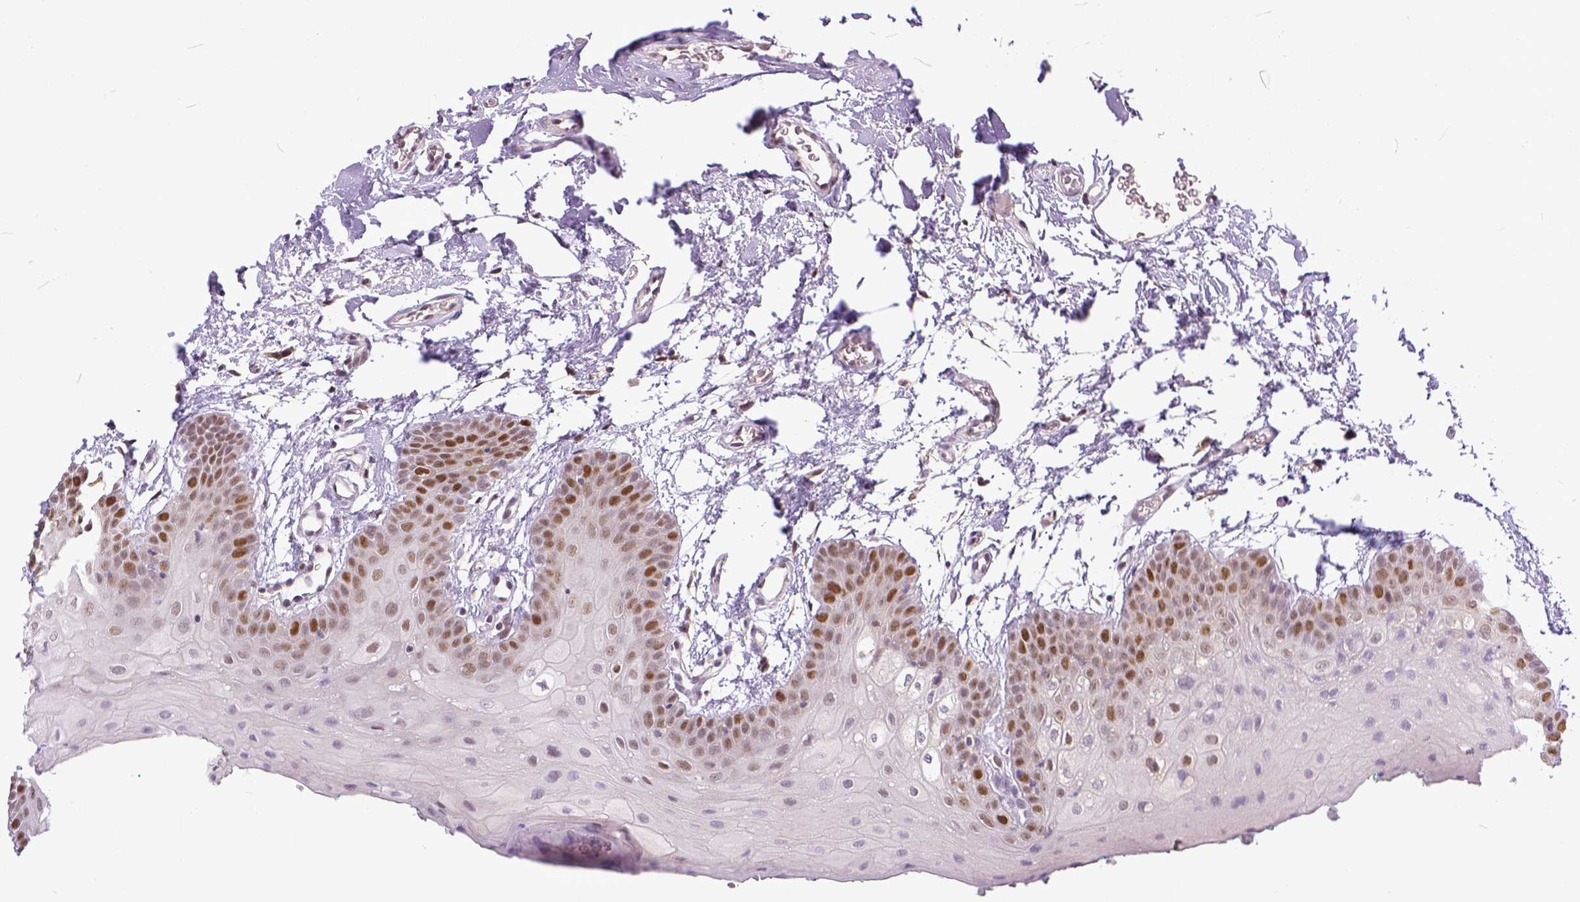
{"staining": {"intensity": "moderate", "quantity": ">75%", "location": "nuclear"}, "tissue": "oral mucosa", "cell_type": "Squamous epithelial cells", "image_type": "normal", "snomed": [{"axis": "morphology", "description": "Normal tissue, NOS"}, {"axis": "morphology", "description": "Squamous cell carcinoma, NOS"}, {"axis": "topography", "description": "Oral tissue"}, {"axis": "topography", "description": "Head-Neck"}], "caption": "Immunohistochemistry (IHC) photomicrograph of normal human oral mucosa stained for a protein (brown), which displays medium levels of moderate nuclear positivity in approximately >75% of squamous epithelial cells.", "gene": "ERCC1", "patient": {"sex": "female", "age": 50}}